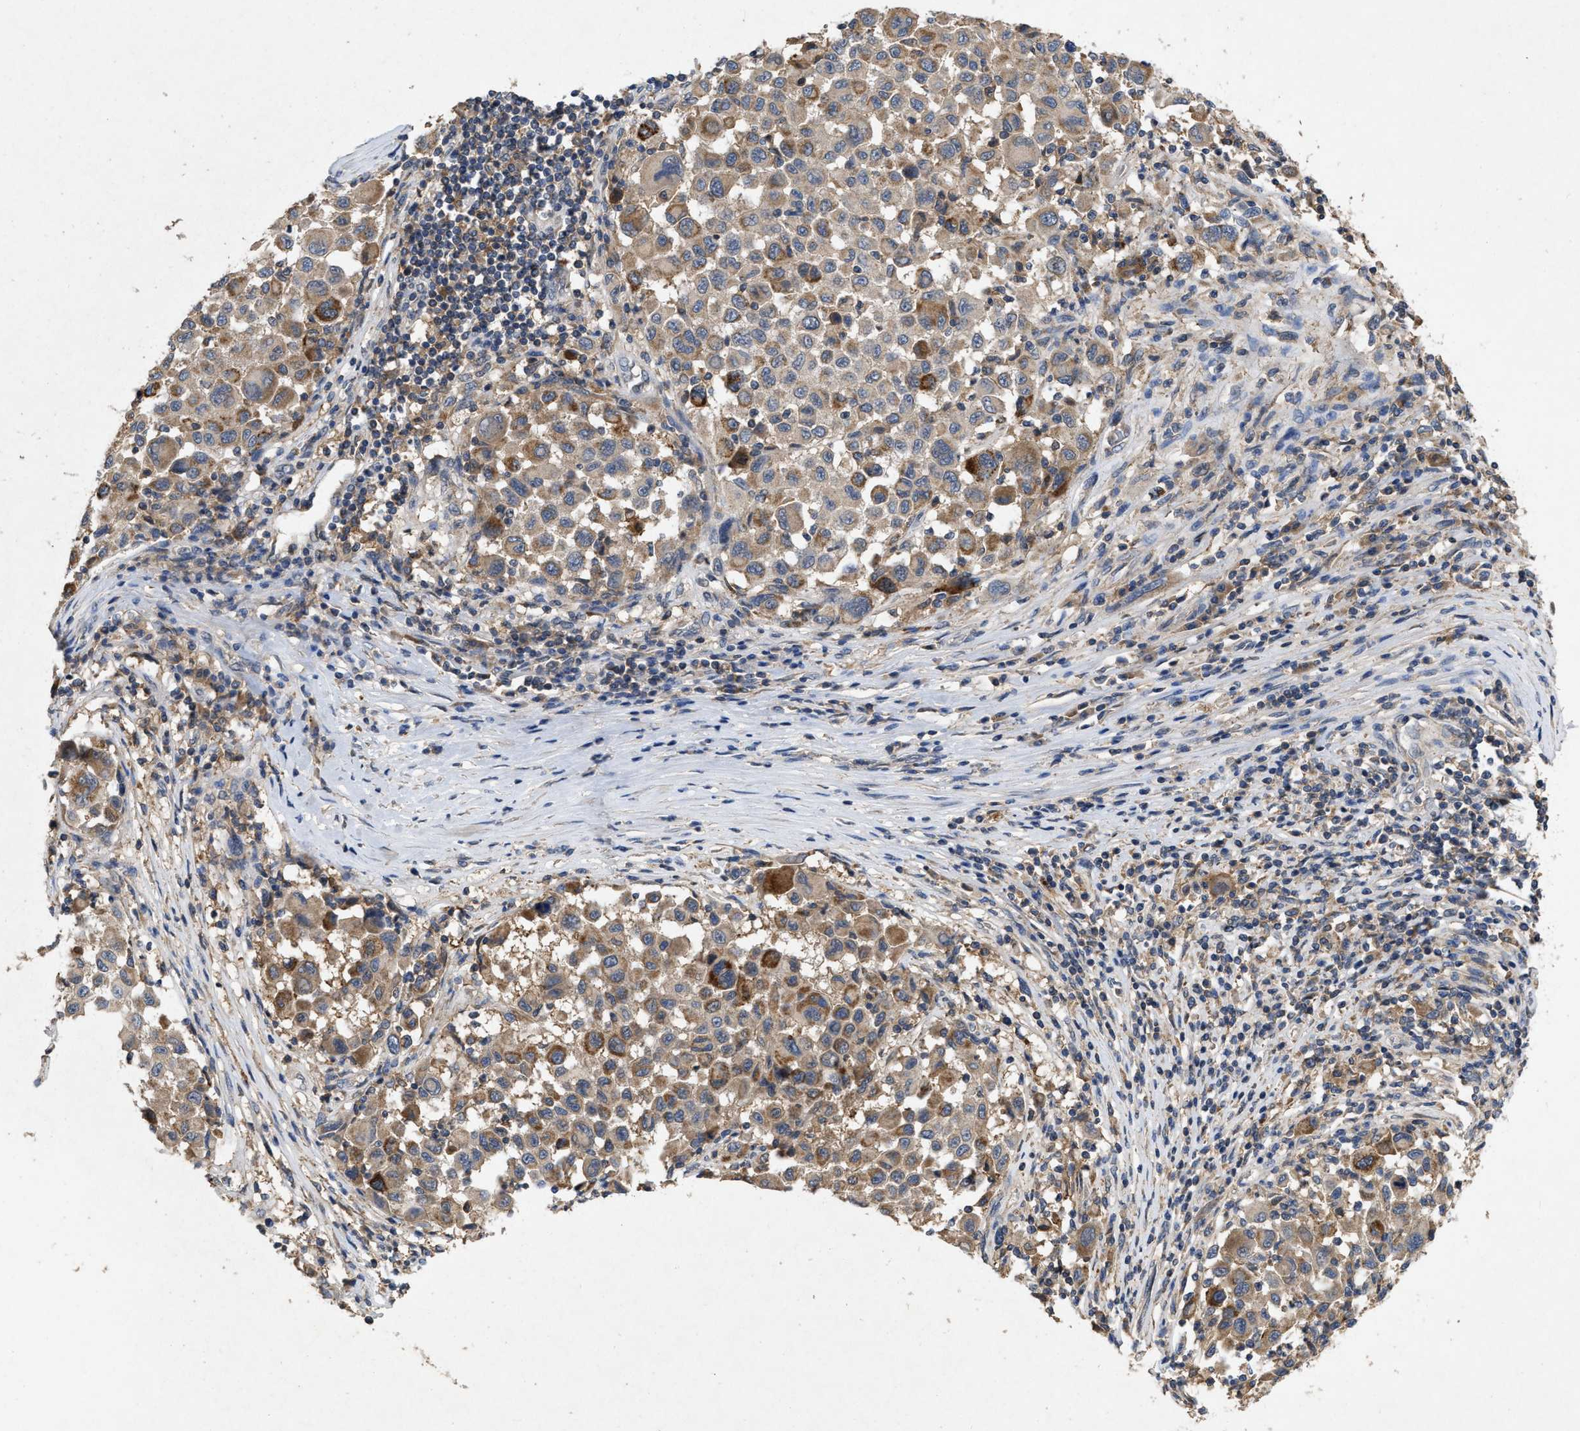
{"staining": {"intensity": "moderate", "quantity": ">75%", "location": "cytoplasmic/membranous"}, "tissue": "melanoma", "cell_type": "Tumor cells", "image_type": "cancer", "snomed": [{"axis": "morphology", "description": "Malignant melanoma, Metastatic site"}, {"axis": "topography", "description": "Lymph node"}], "caption": "Immunohistochemical staining of human malignant melanoma (metastatic site) displays medium levels of moderate cytoplasmic/membranous protein staining in approximately >75% of tumor cells. Nuclei are stained in blue.", "gene": "LPAR2", "patient": {"sex": "male", "age": 61}}